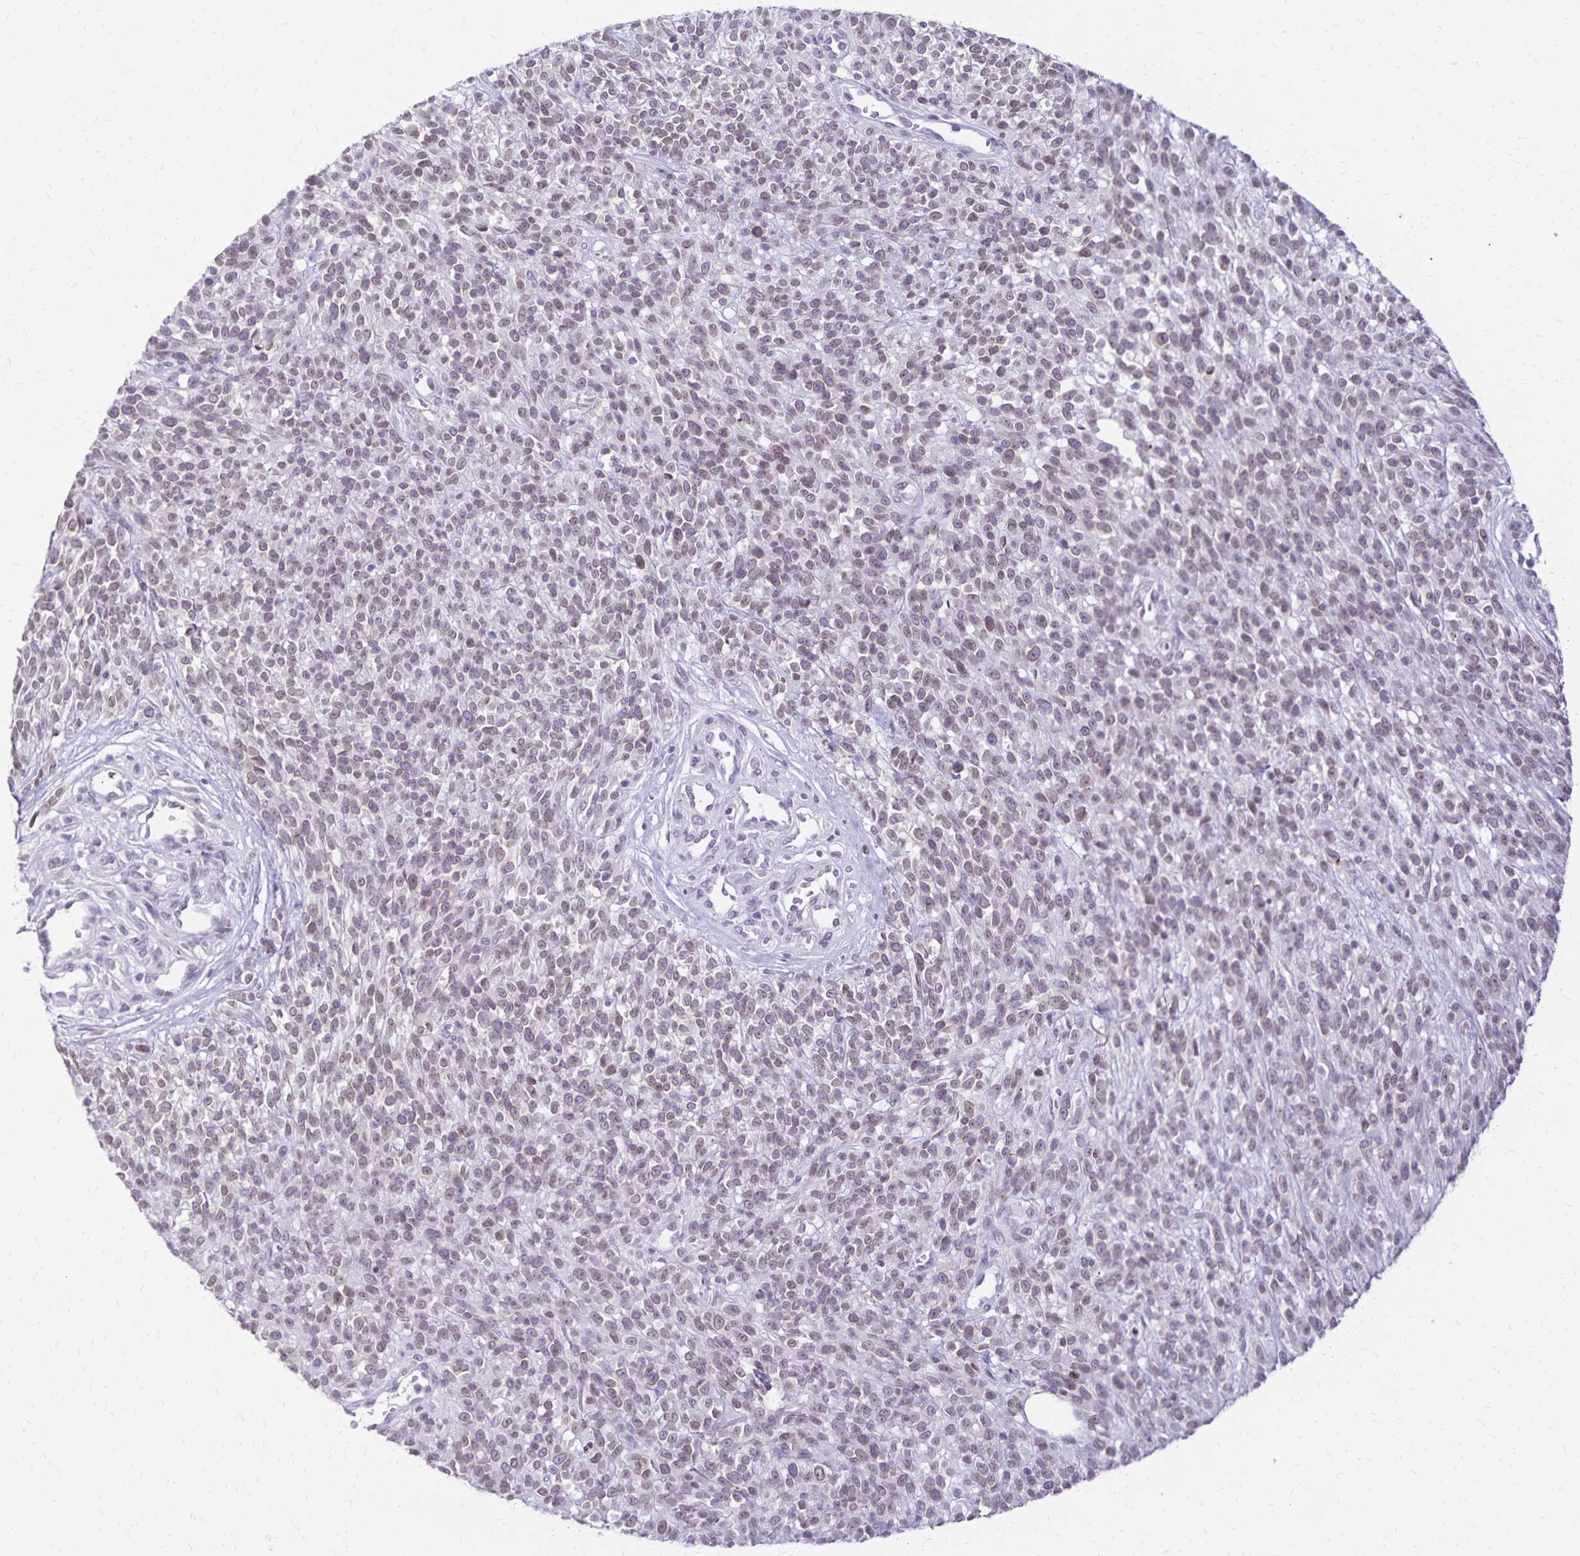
{"staining": {"intensity": "weak", "quantity": "25%-75%", "location": "cytoplasmic/membranous,nuclear"}, "tissue": "melanoma", "cell_type": "Tumor cells", "image_type": "cancer", "snomed": [{"axis": "morphology", "description": "Malignant melanoma, NOS"}, {"axis": "topography", "description": "Skin"}, {"axis": "topography", "description": "Skin of trunk"}], "caption": "Immunohistochemistry (IHC) (DAB) staining of human malignant melanoma reveals weak cytoplasmic/membranous and nuclear protein expression in about 25%-75% of tumor cells.", "gene": "FAM166C", "patient": {"sex": "male", "age": 74}}